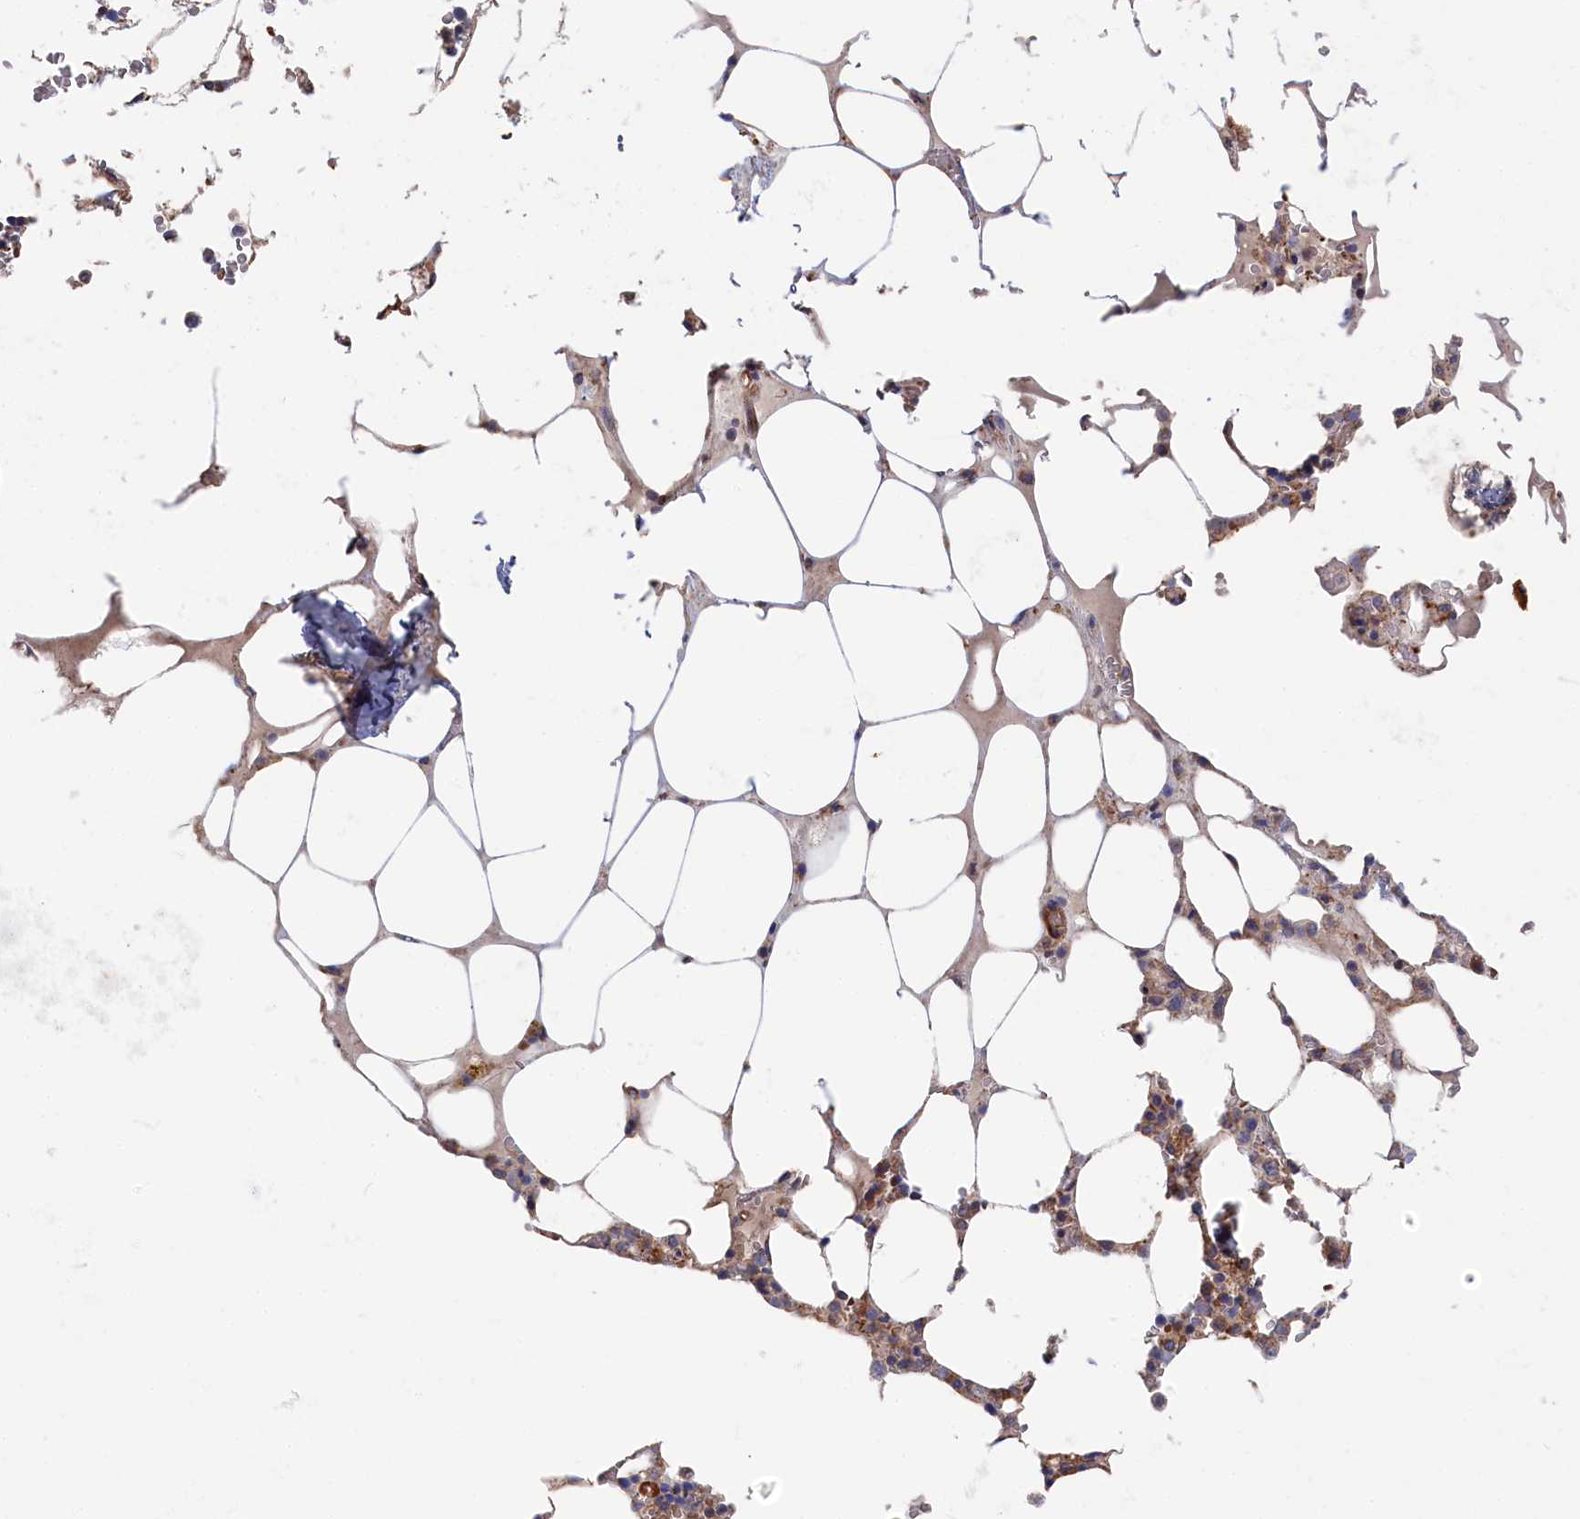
{"staining": {"intensity": "strong", "quantity": "<25%", "location": "cytoplasmic/membranous"}, "tissue": "bone marrow", "cell_type": "Hematopoietic cells", "image_type": "normal", "snomed": [{"axis": "morphology", "description": "Normal tissue, NOS"}, {"axis": "topography", "description": "Bone marrow"}], "caption": "Hematopoietic cells show strong cytoplasmic/membranous staining in about <25% of cells in normal bone marrow. (DAB IHC, brown staining for protein, blue staining for nuclei).", "gene": "LDHD", "patient": {"sex": "male", "age": 64}}